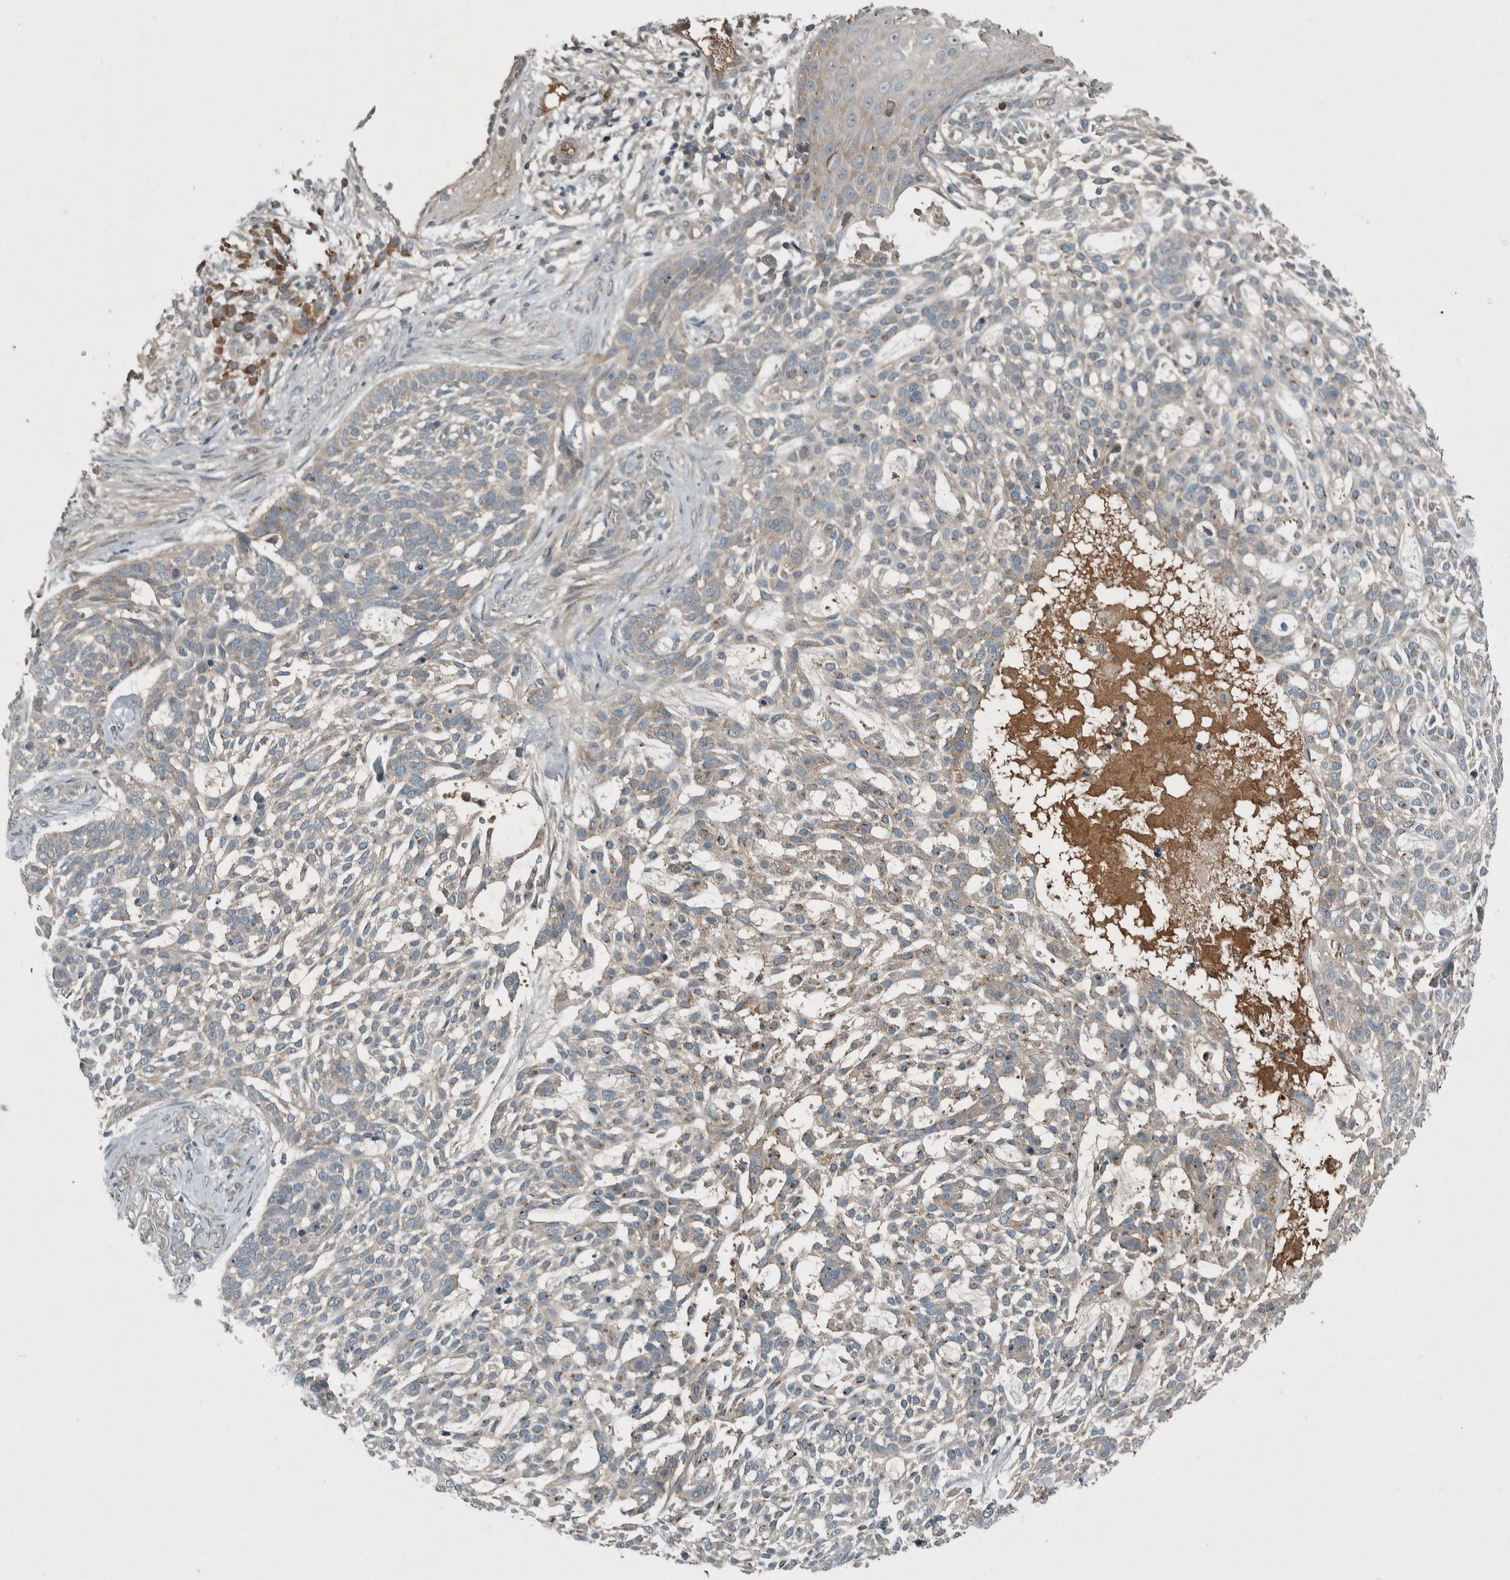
{"staining": {"intensity": "weak", "quantity": "25%-75%", "location": "cytoplasmic/membranous"}, "tissue": "skin cancer", "cell_type": "Tumor cells", "image_type": "cancer", "snomed": [{"axis": "morphology", "description": "Basal cell carcinoma"}, {"axis": "topography", "description": "Skin"}], "caption": "Immunohistochemical staining of skin basal cell carcinoma reveals low levels of weak cytoplasmic/membranous protein expression in about 25%-75% of tumor cells.", "gene": "CLCN2", "patient": {"sex": "female", "age": 64}}